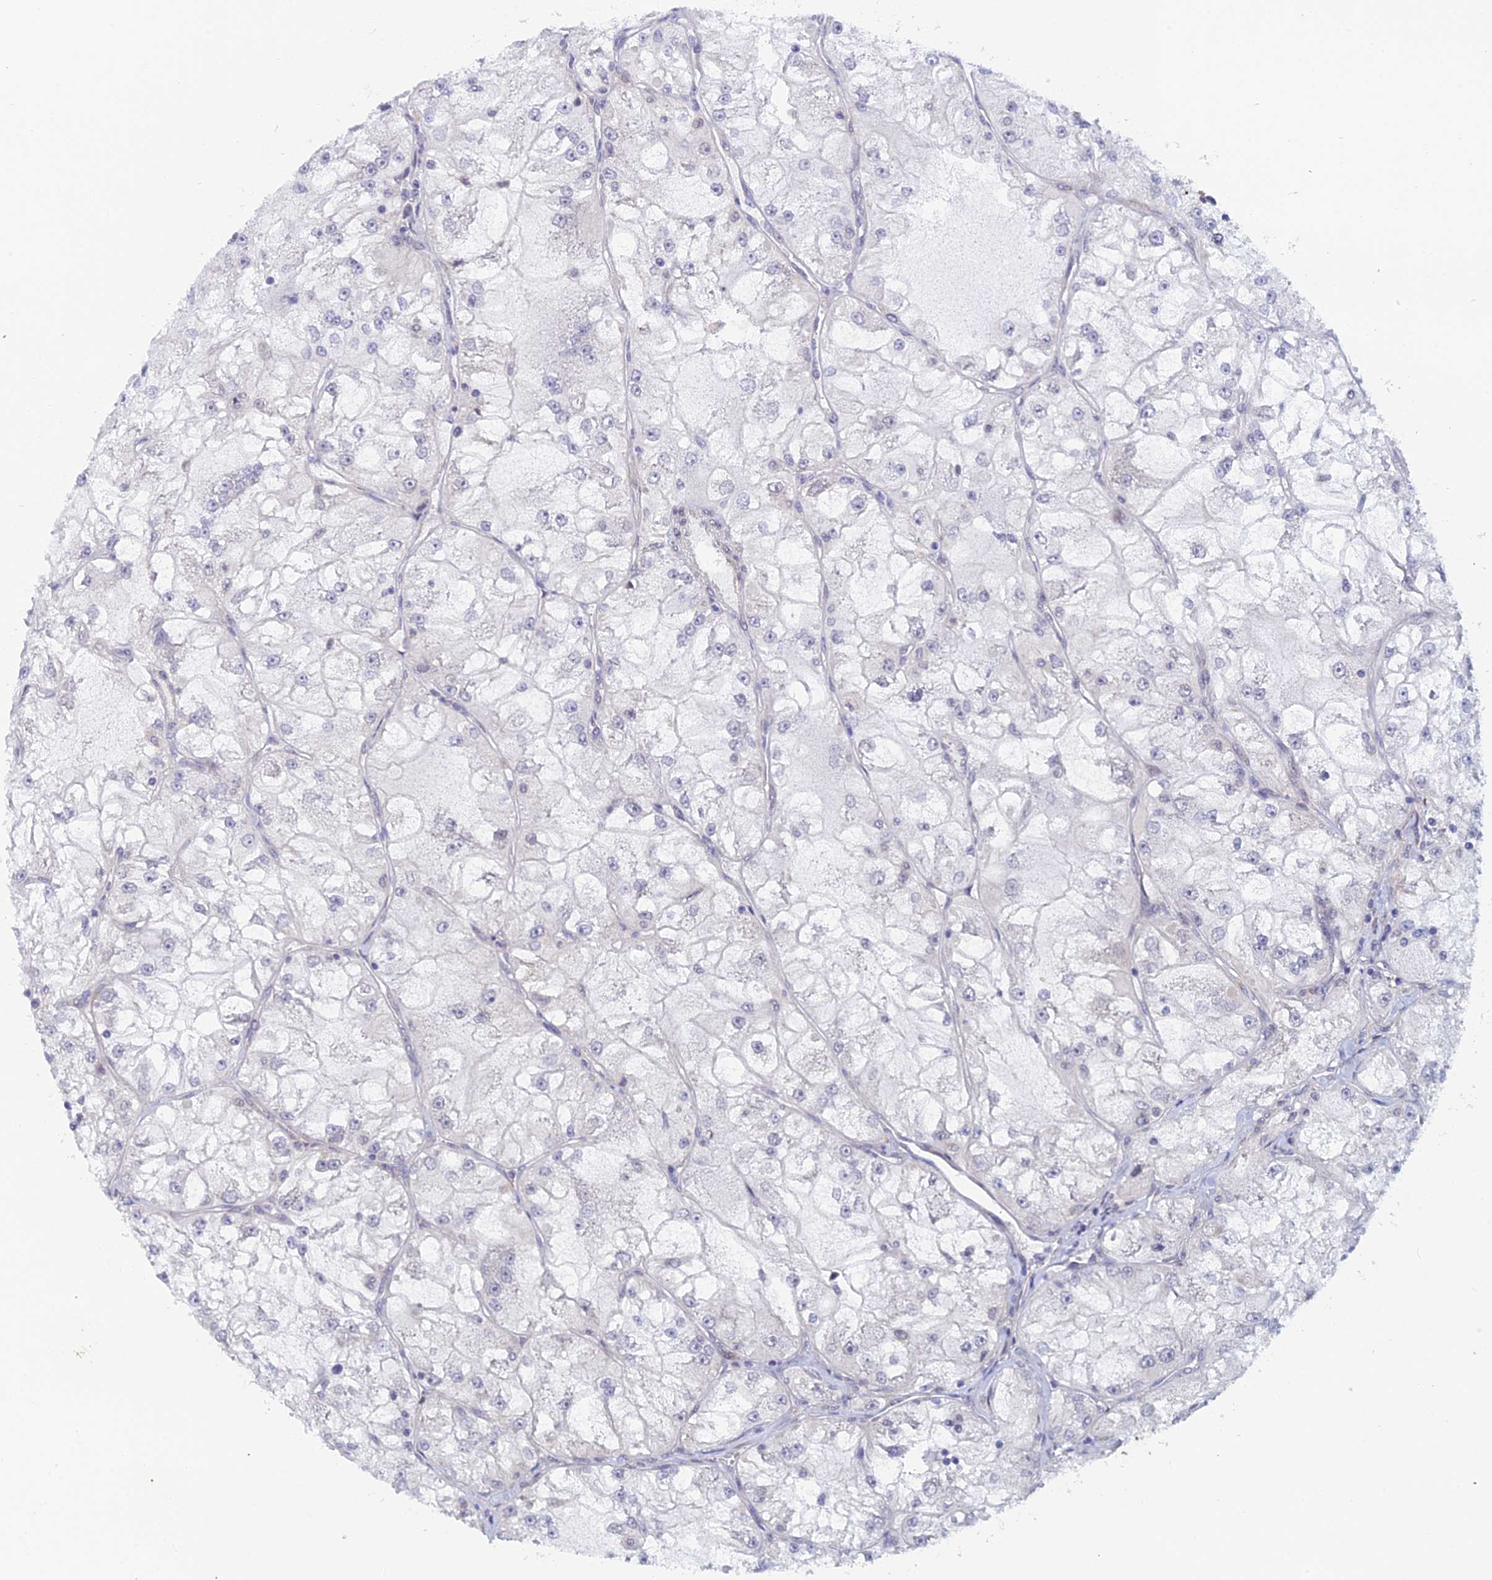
{"staining": {"intensity": "negative", "quantity": "none", "location": "none"}, "tissue": "renal cancer", "cell_type": "Tumor cells", "image_type": "cancer", "snomed": [{"axis": "morphology", "description": "Adenocarcinoma, NOS"}, {"axis": "topography", "description": "Kidney"}], "caption": "A micrograph of human renal cancer is negative for staining in tumor cells.", "gene": "SRA1", "patient": {"sex": "female", "age": 72}}